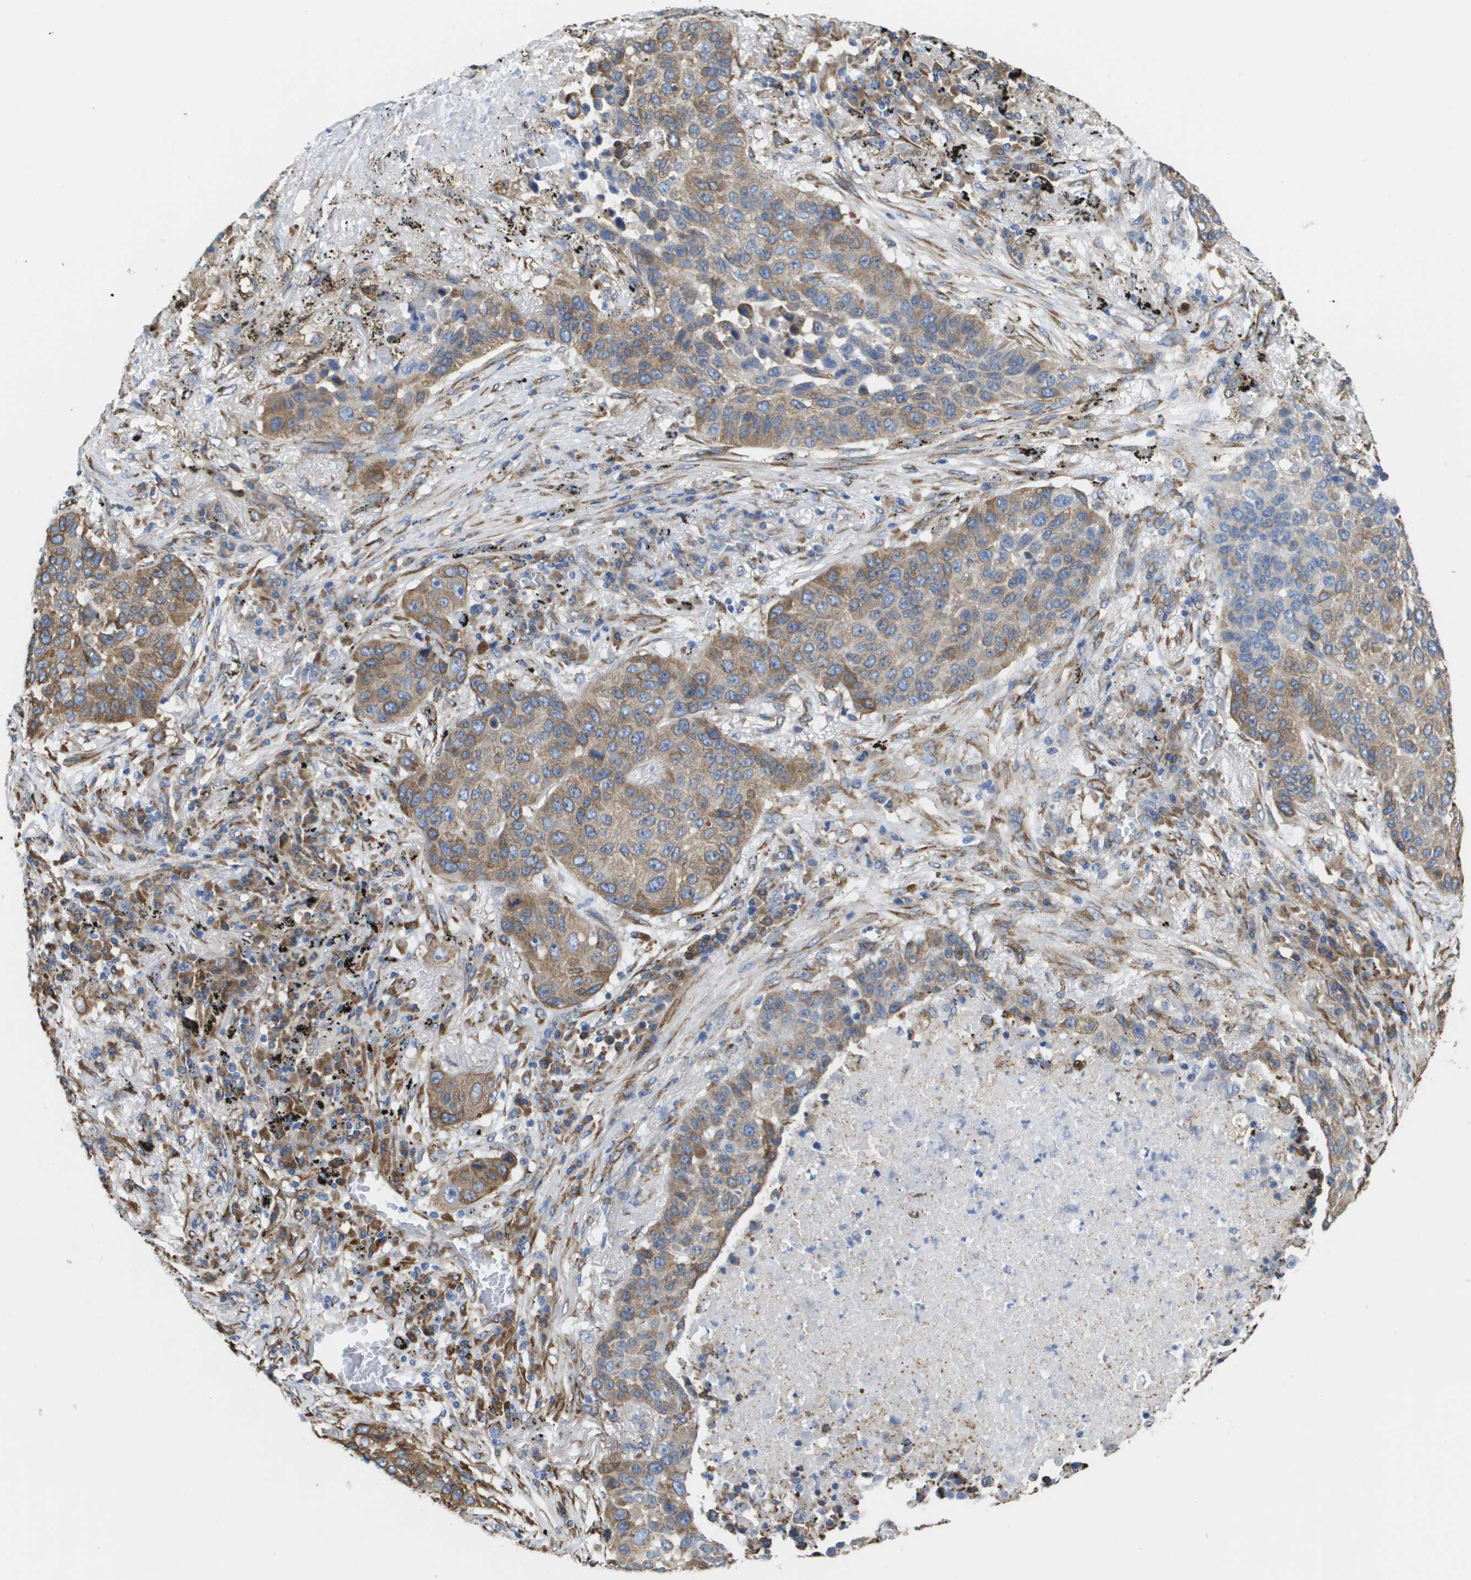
{"staining": {"intensity": "moderate", "quantity": ">75%", "location": "cytoplasmic/membranous"}, "tissue": "lung cancer", "cell_type": "Tumor cells", "image_type": "cancer", "snomed": [{"axis": "morphology", "description": "Squamous cell carcinoma, NOS"}, {"axis": "topography", "description": "Lung"}], "caption": "Brown immunohistochemical staining in human squamous cell carcinoma (lung) reveals moderate cytoplasmic/membranous staining in about >75% of tumor cells.", "gene": "ST3GAL2", "patient": {"sex": "male", "age": 57}}